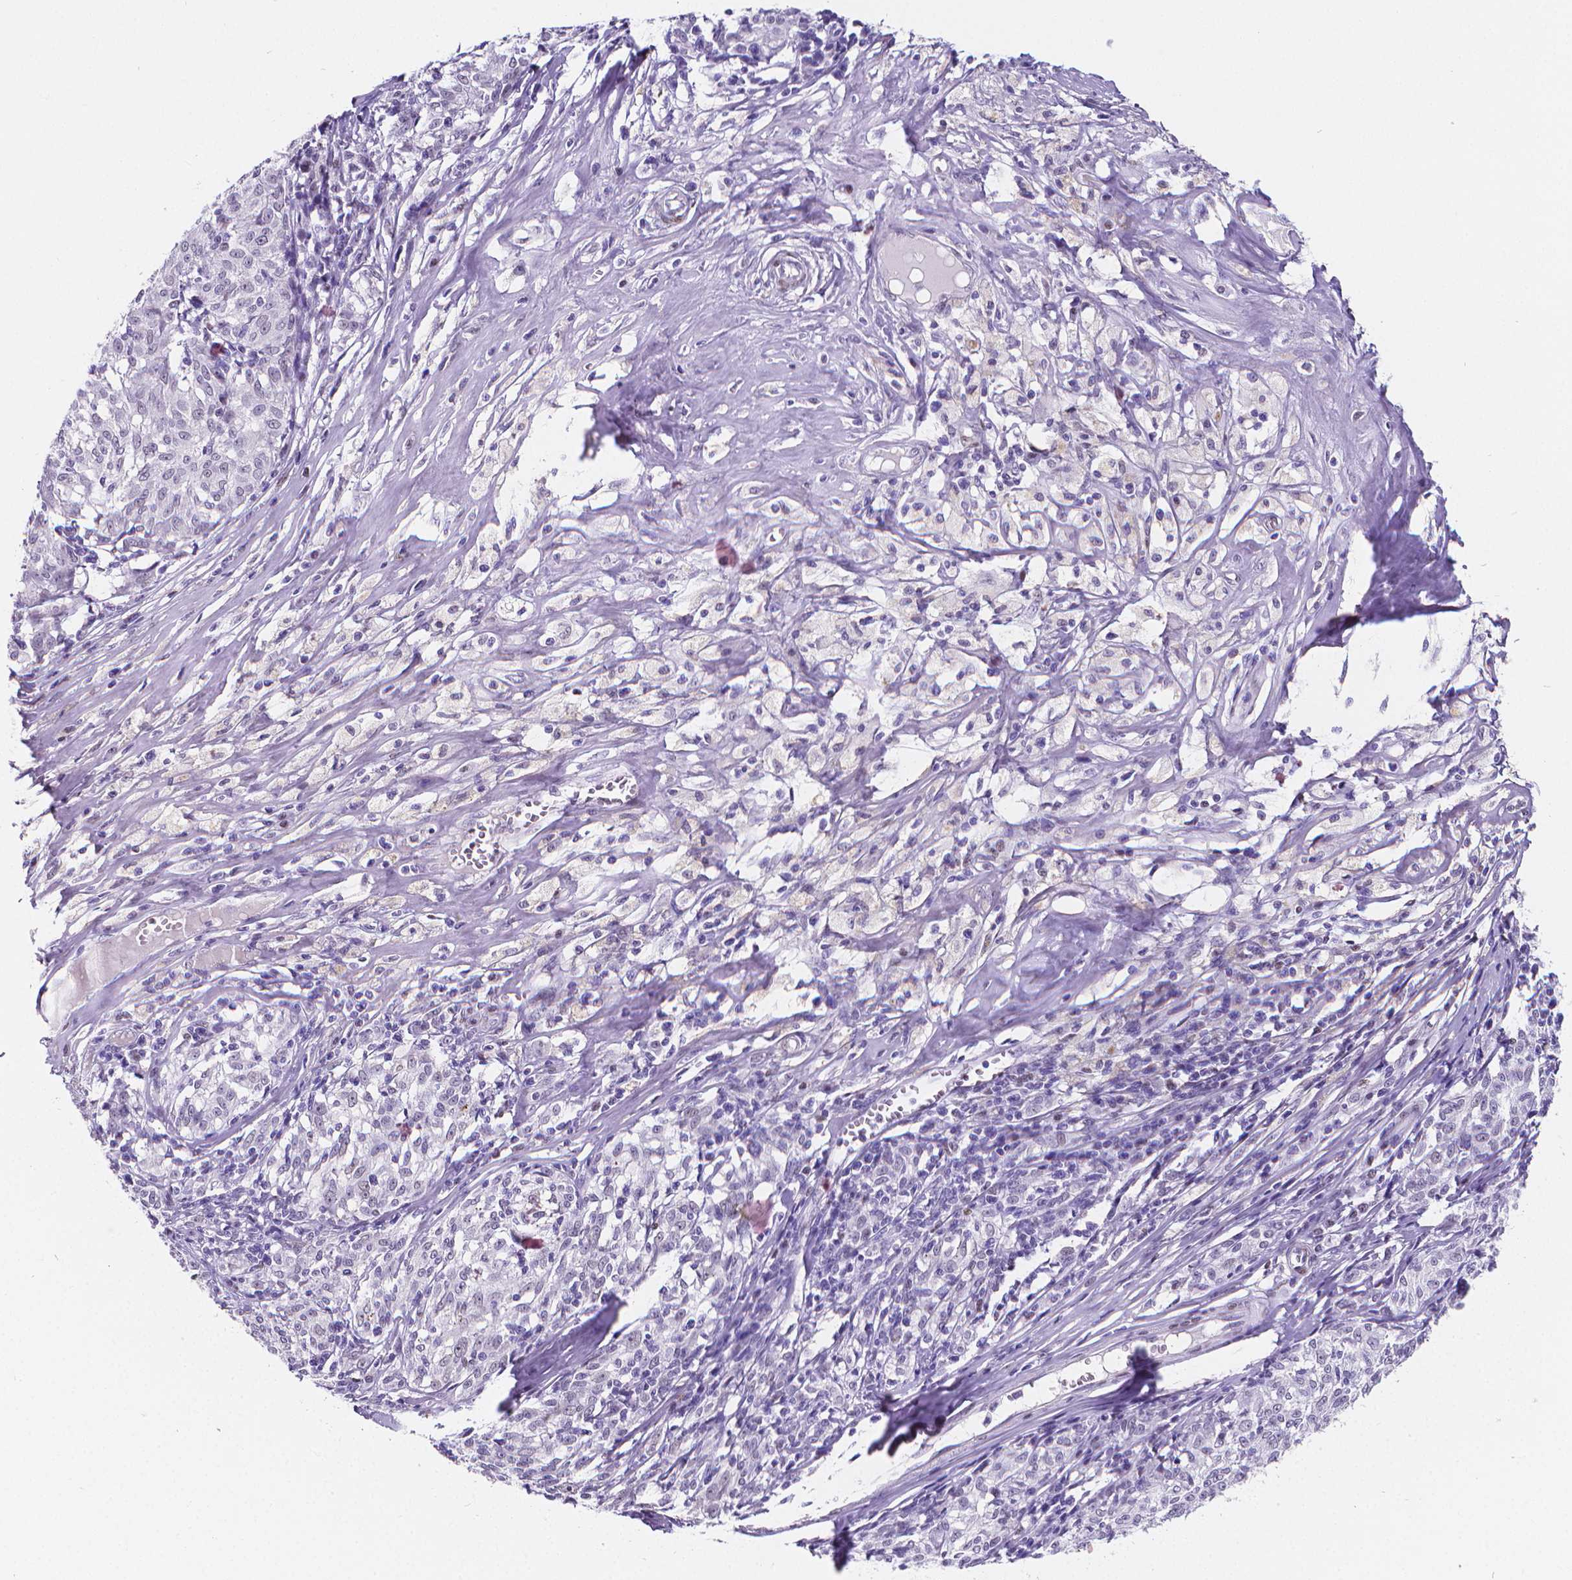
{"staining": {"intensity": "negative", "quantity": "none", "location": "none"}, "tissue": "melanoma", "cell_type": "Tumor cells", "image_type": "cancer", "snomed": [{"axis": "morphology", "description": "Malignant melanoma, NOS"}, {"axis": "topography", "description": "Skin"}], "caption": "Immunohistochemistry (IHC) histopathology image of human malignant melanoma stained for a protein (brown), which exhibits no staining in tumor cells.", "gene": "MEF2C", "patient": {"sex": "female", "age": 72}}